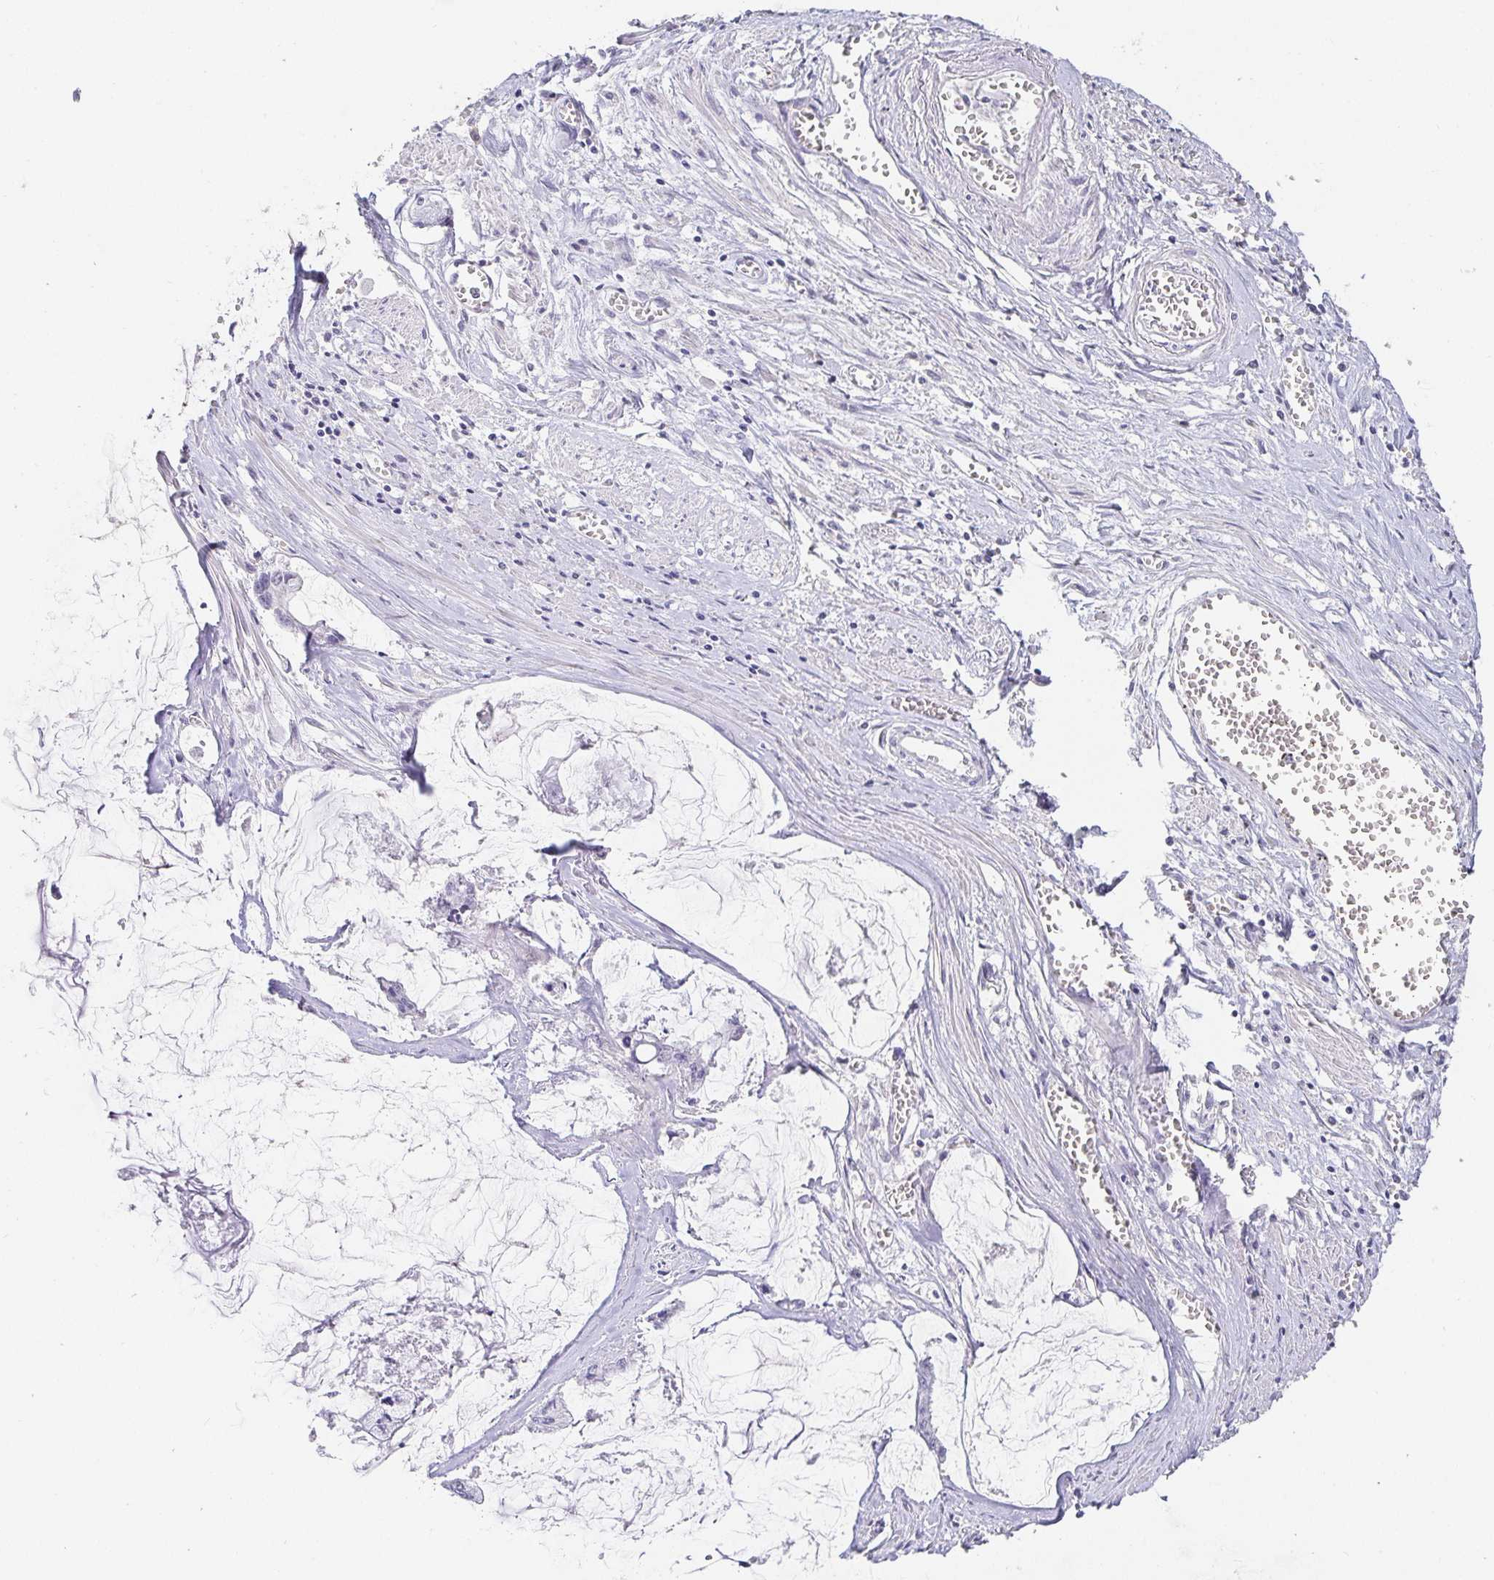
{"staining": {"intensity": "negative", "quantity": "none", "location": "none"}, "tissue": "ovarian cancer", "cell_type": "Tumor cells", "image_type": "cancer", "snomed": [{"axis": "morphology", "description": "Cystadenocarcinoma, mucinous, NOS"}, {"axis": "topography", "description": "Ovary"}], "caption": "Immunohistochemistry (IHC) of ovarian mucinous cystadenocarcinoma displays no staining in tumor cells. Nuclei are stained in blue.", "gene": "PDX1", "patient": {"sex": "female", "age": 90}}